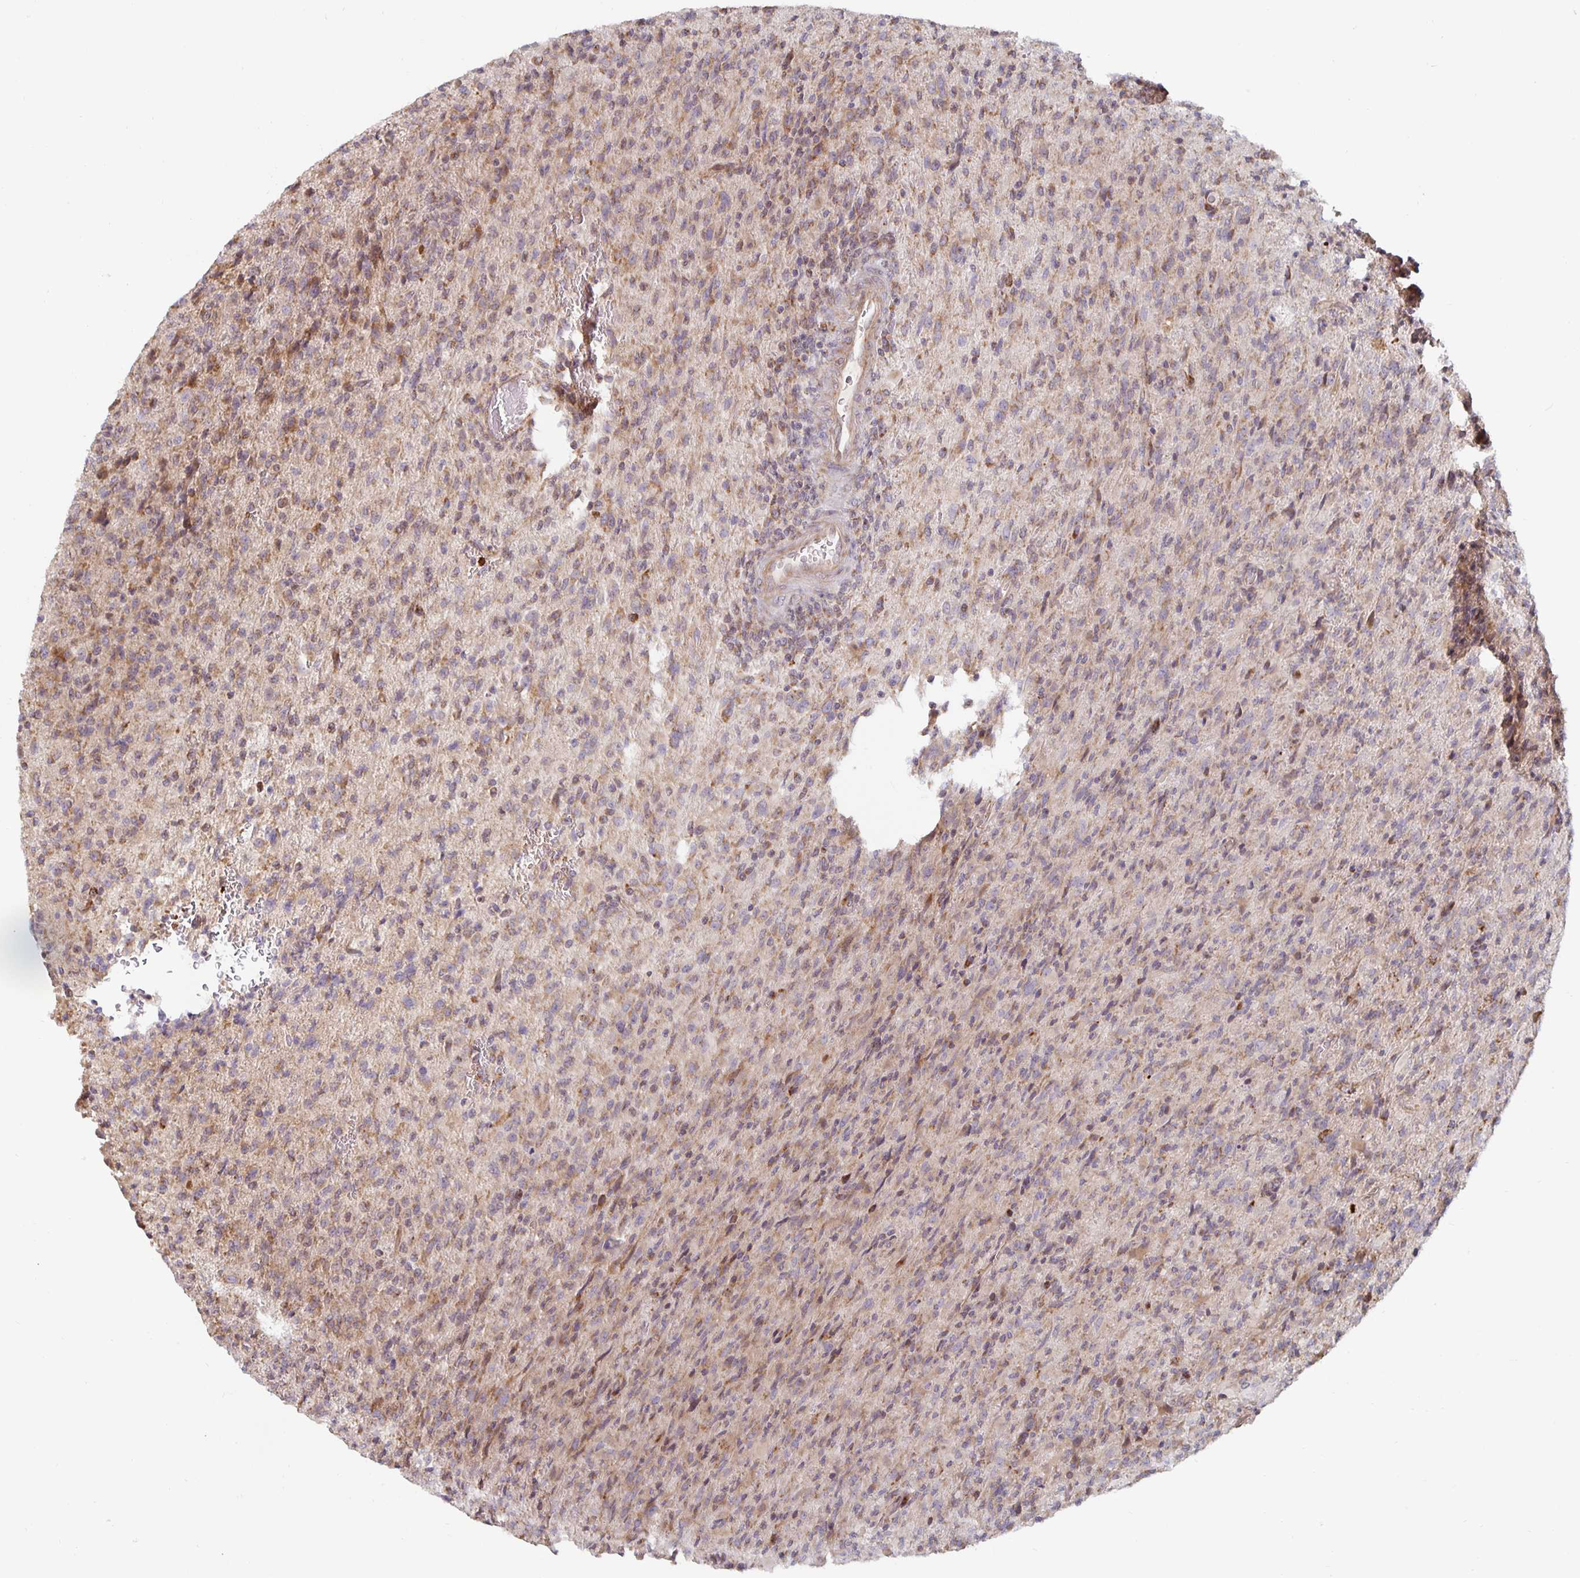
{"staining": {"intensity": "weak", "quantity": "25%-75%", "location": "cytoplasmic/membranous"}, "tissue": "glioma", "cell_type": "Tumor cells", "image_type": "cancer", "snomed": [{"axis": "morphology", "description": "Glioma, malignant, High grade"}, {"axis": "topography", "description": "Brain"}], "caption": "This is an image of IHC staining of glioma, which shows weak positivity in the cytoplasmic/membranous of tumor cells.", "gene": "MRPL28", "patient": {"sex": "male", "age": 68}}